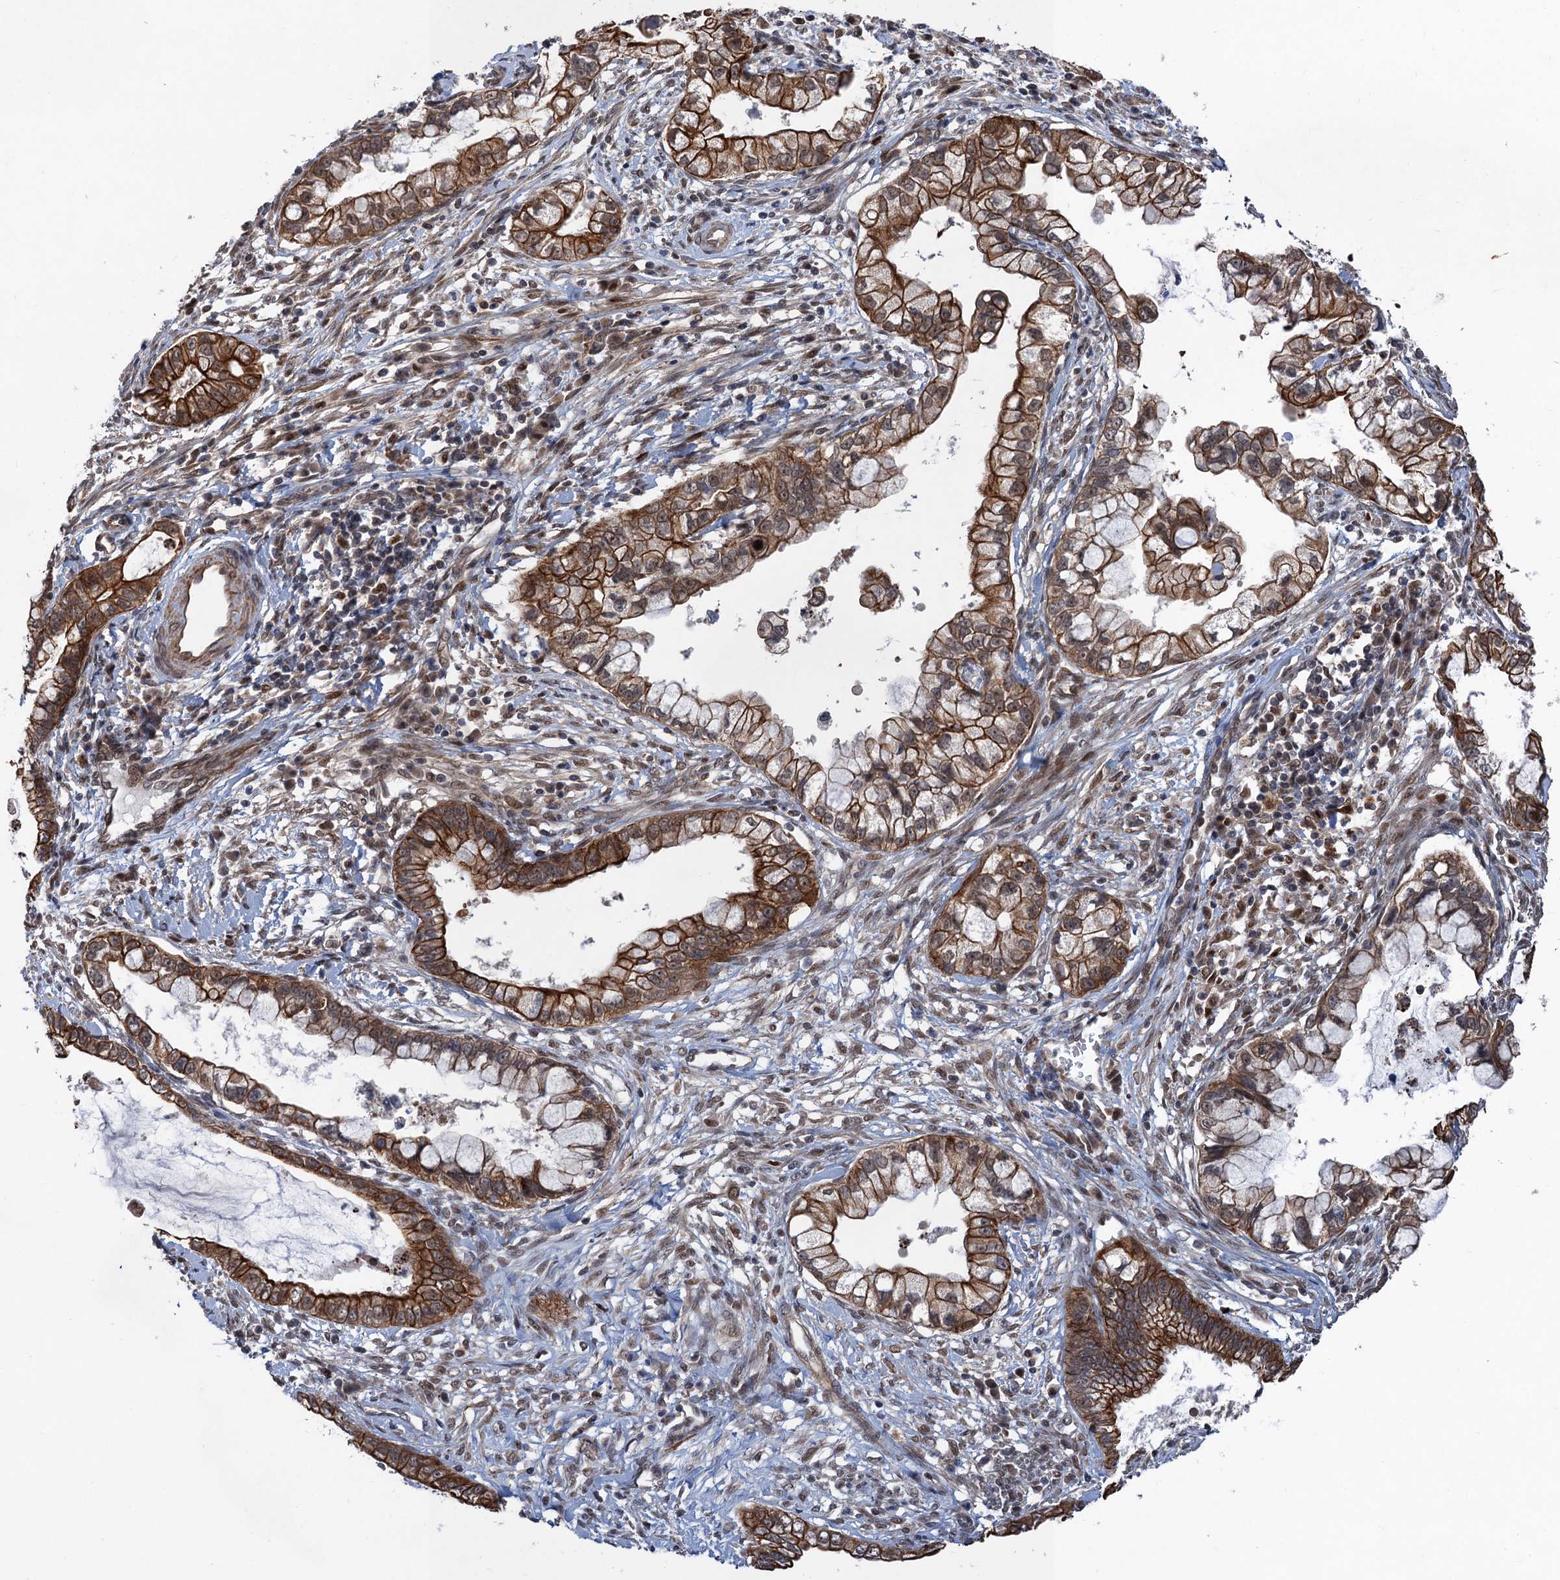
{"staining": {"intensity": "strong", "quantity": ">75%", "location": "cytoplasmic/membranous"}, "tissue": "cervical cancer", "cell_type": "Tumor cells", "image_type": "cancer", "snomed": [{"axis": "morphology", "description": "Adenocarcinoma, NOS"}, {"axis": "topography", "description": "Cervix"}], "caption": "Immunohistochemical staining of human adenocarcinoma (cervical) reveals high levels of strong cytoplasmic/membranous protein staining in about >75% of tumor cells.", "gene": "TTC31", "patient": {"sex": "female", "age": 44}}